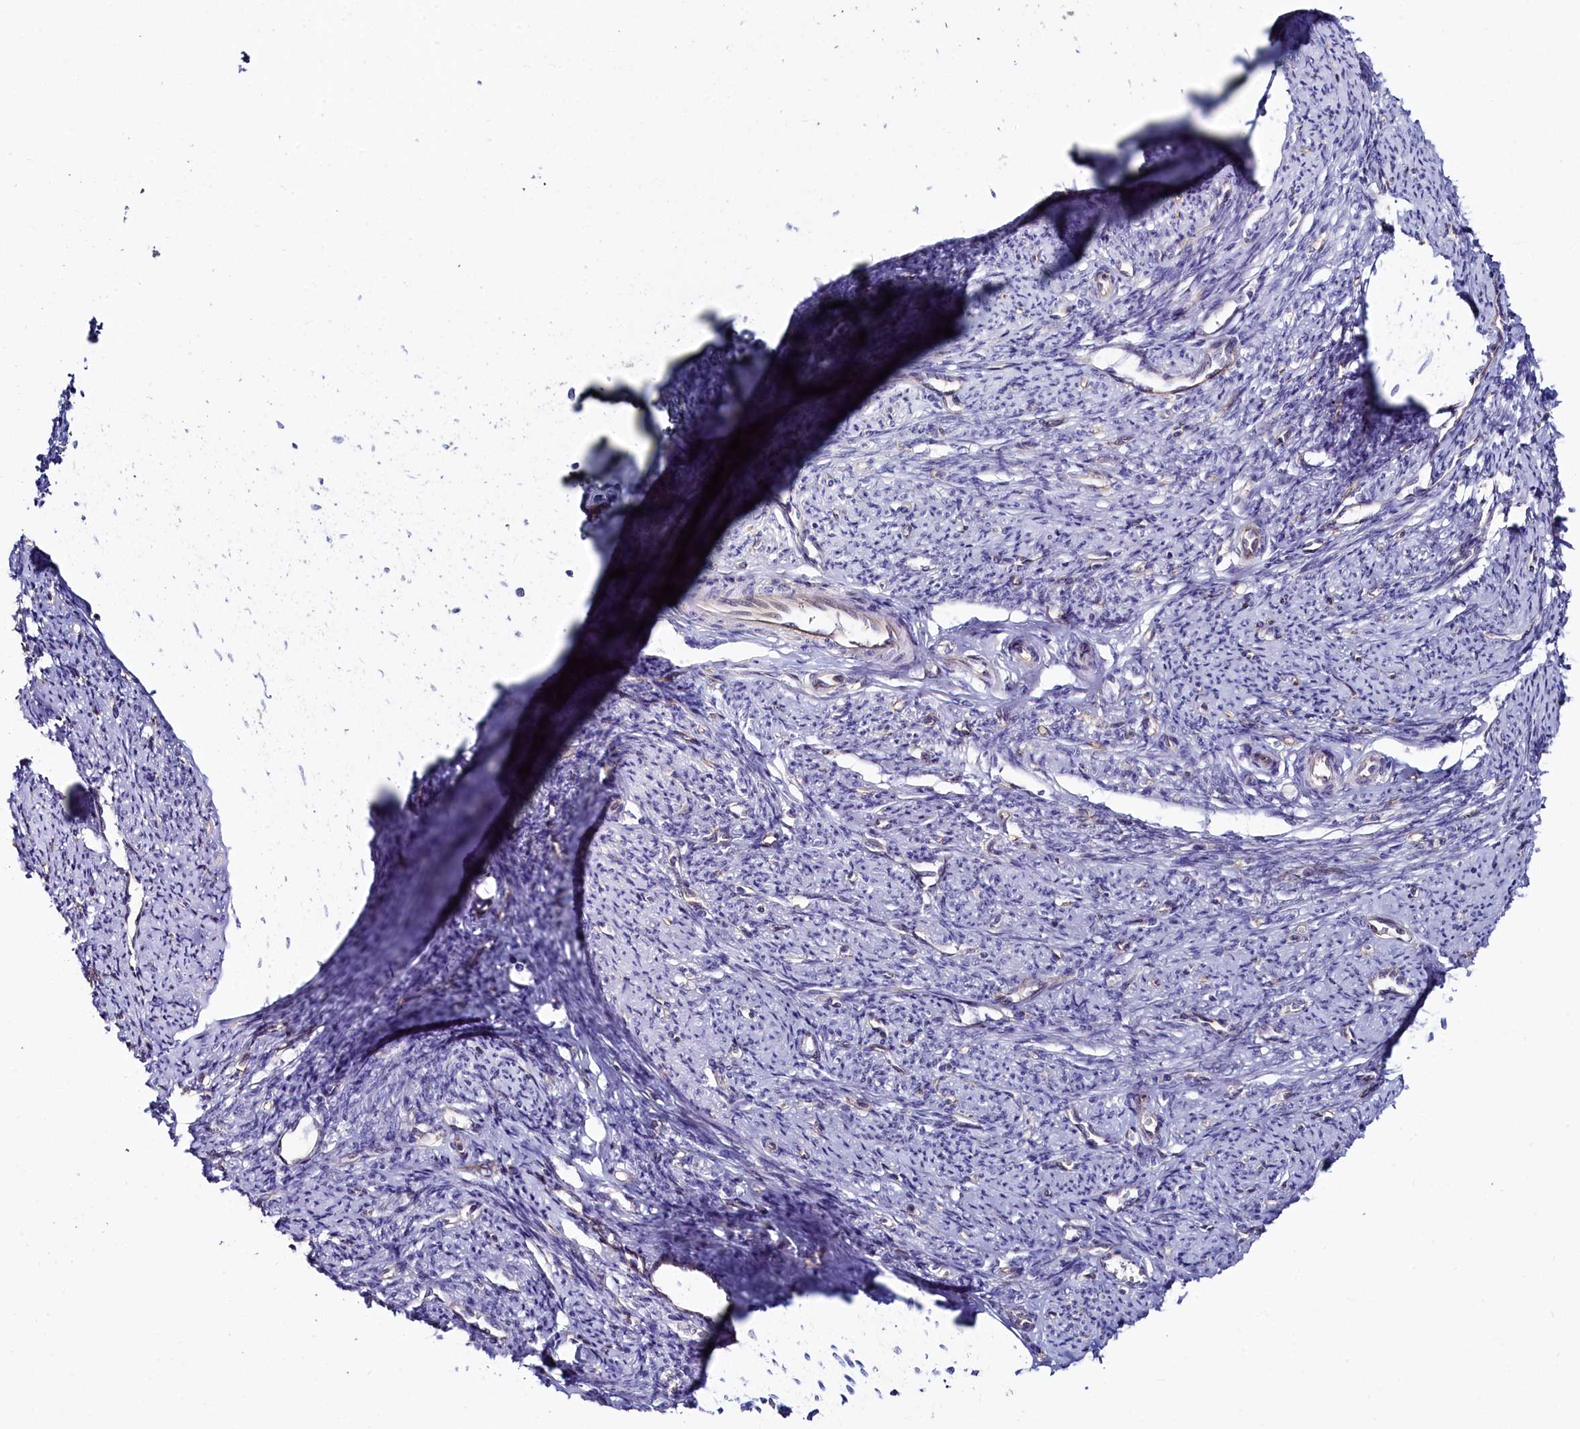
{"staining": {"intensity": "weak", "quantity": "<25%", "location": "cytoplasmic/membranous"}, "tissue": "smooth muscle", "cell_type": "Smooth muscle cells", "image_type": "normal", "snomed": [{"axis": "morphology", "description": "Normal tissue, NOS"}, {"axis": "topography", "description": "Smooth muscle"}, {"axis": "topography", "description": "Uterus"}], "caption": "This is an immunohistochemistry image of benign human smooth muscle. There is no staining in smooth muscle cells.", "gene": "C4orf19", "patient": {"sex": "female", "age": 59}}